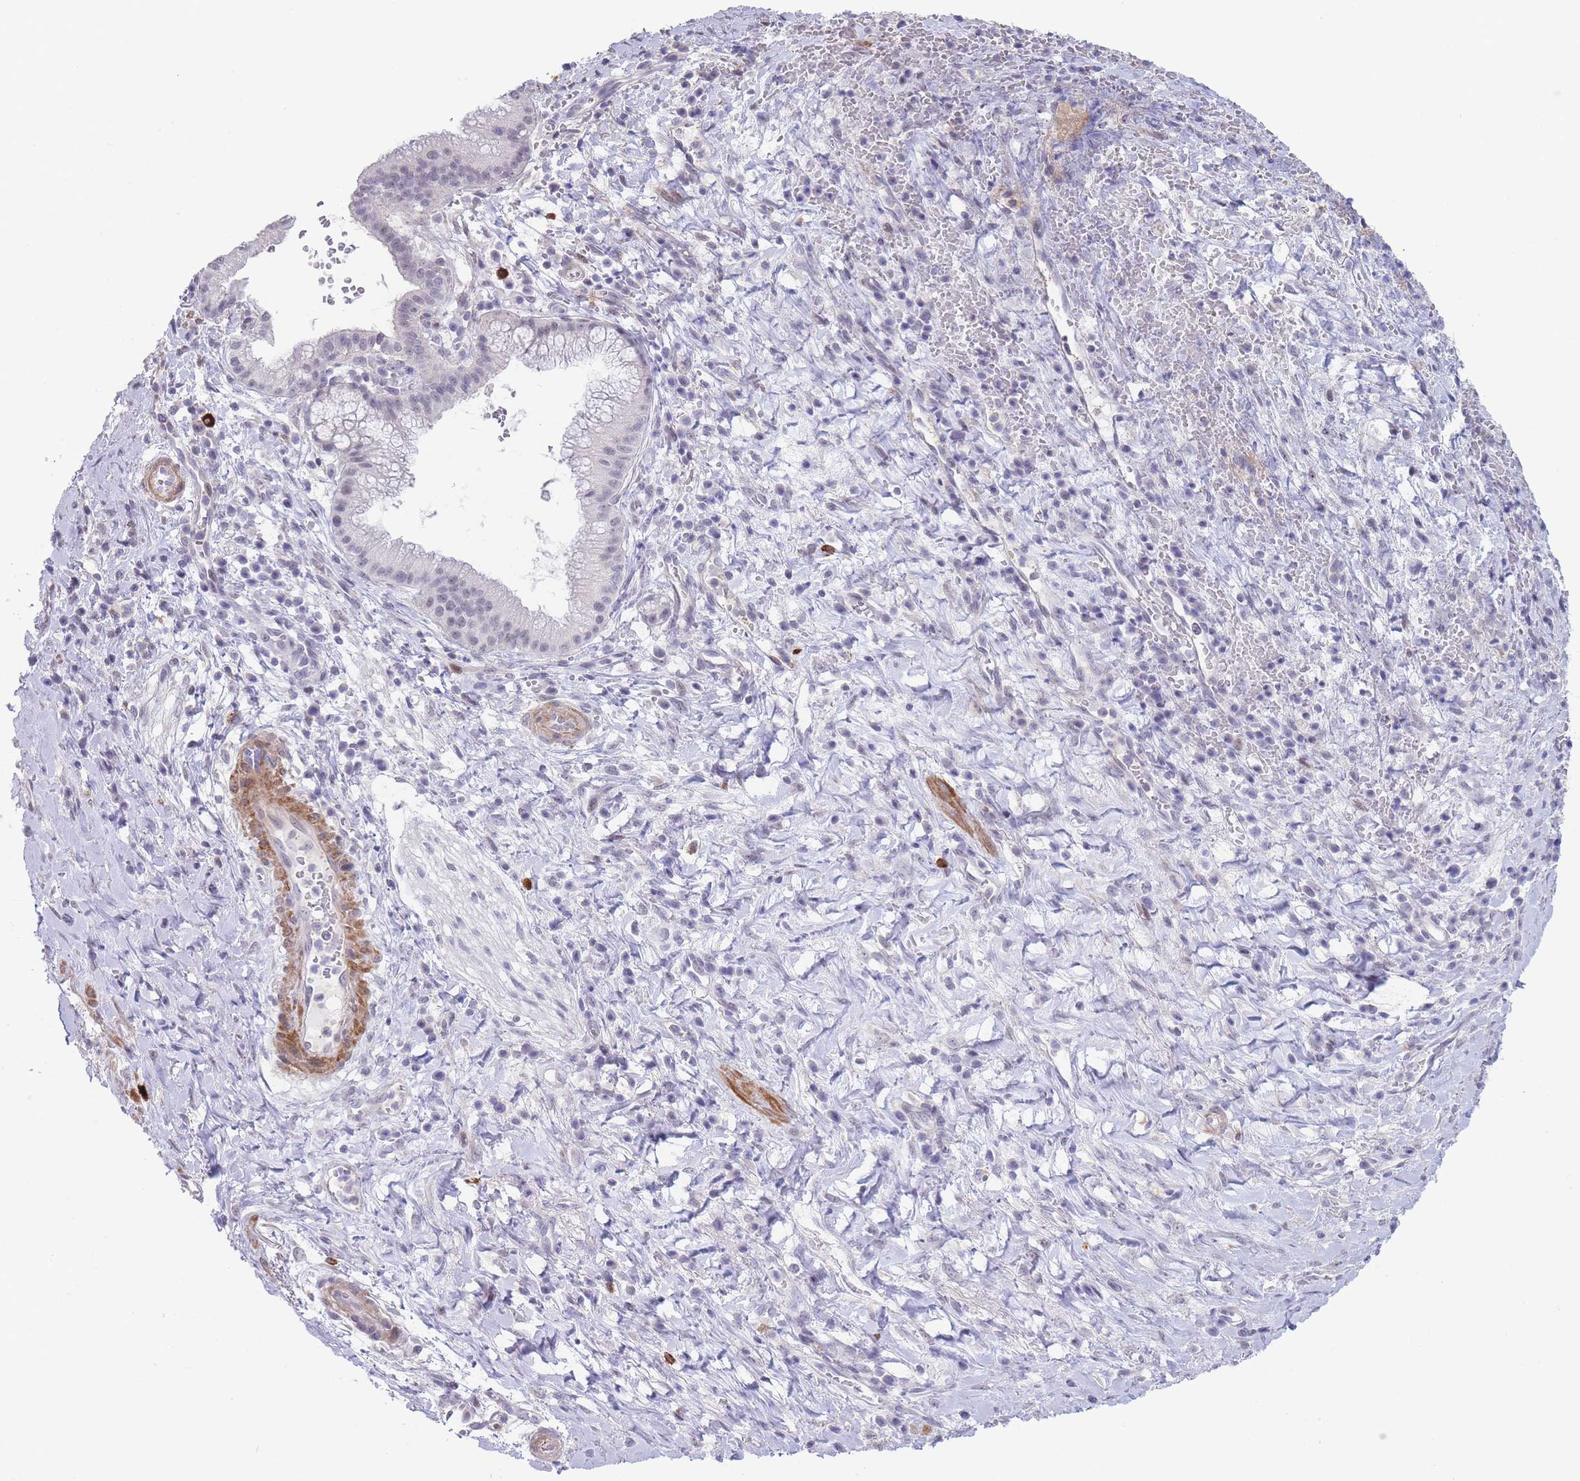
{"staining": {"intensity": "negative", "quantity": "none", "location": "none"}, "tissue": "pancreatic cancer", "cell_type": "Tumor cells", "image_type": "cancer", "snomed": [{"axis": "morphology", "description": "Adenocarcinoma, NOS"}, {"axis": "topography", "description": "Pancreas"}], "caption": "An image of human adenocarcinoma (pancreatic) is negative for staining in tumor cells.", "gene": "ASAP3", "patient": {"sex": "male", "age": 72}}